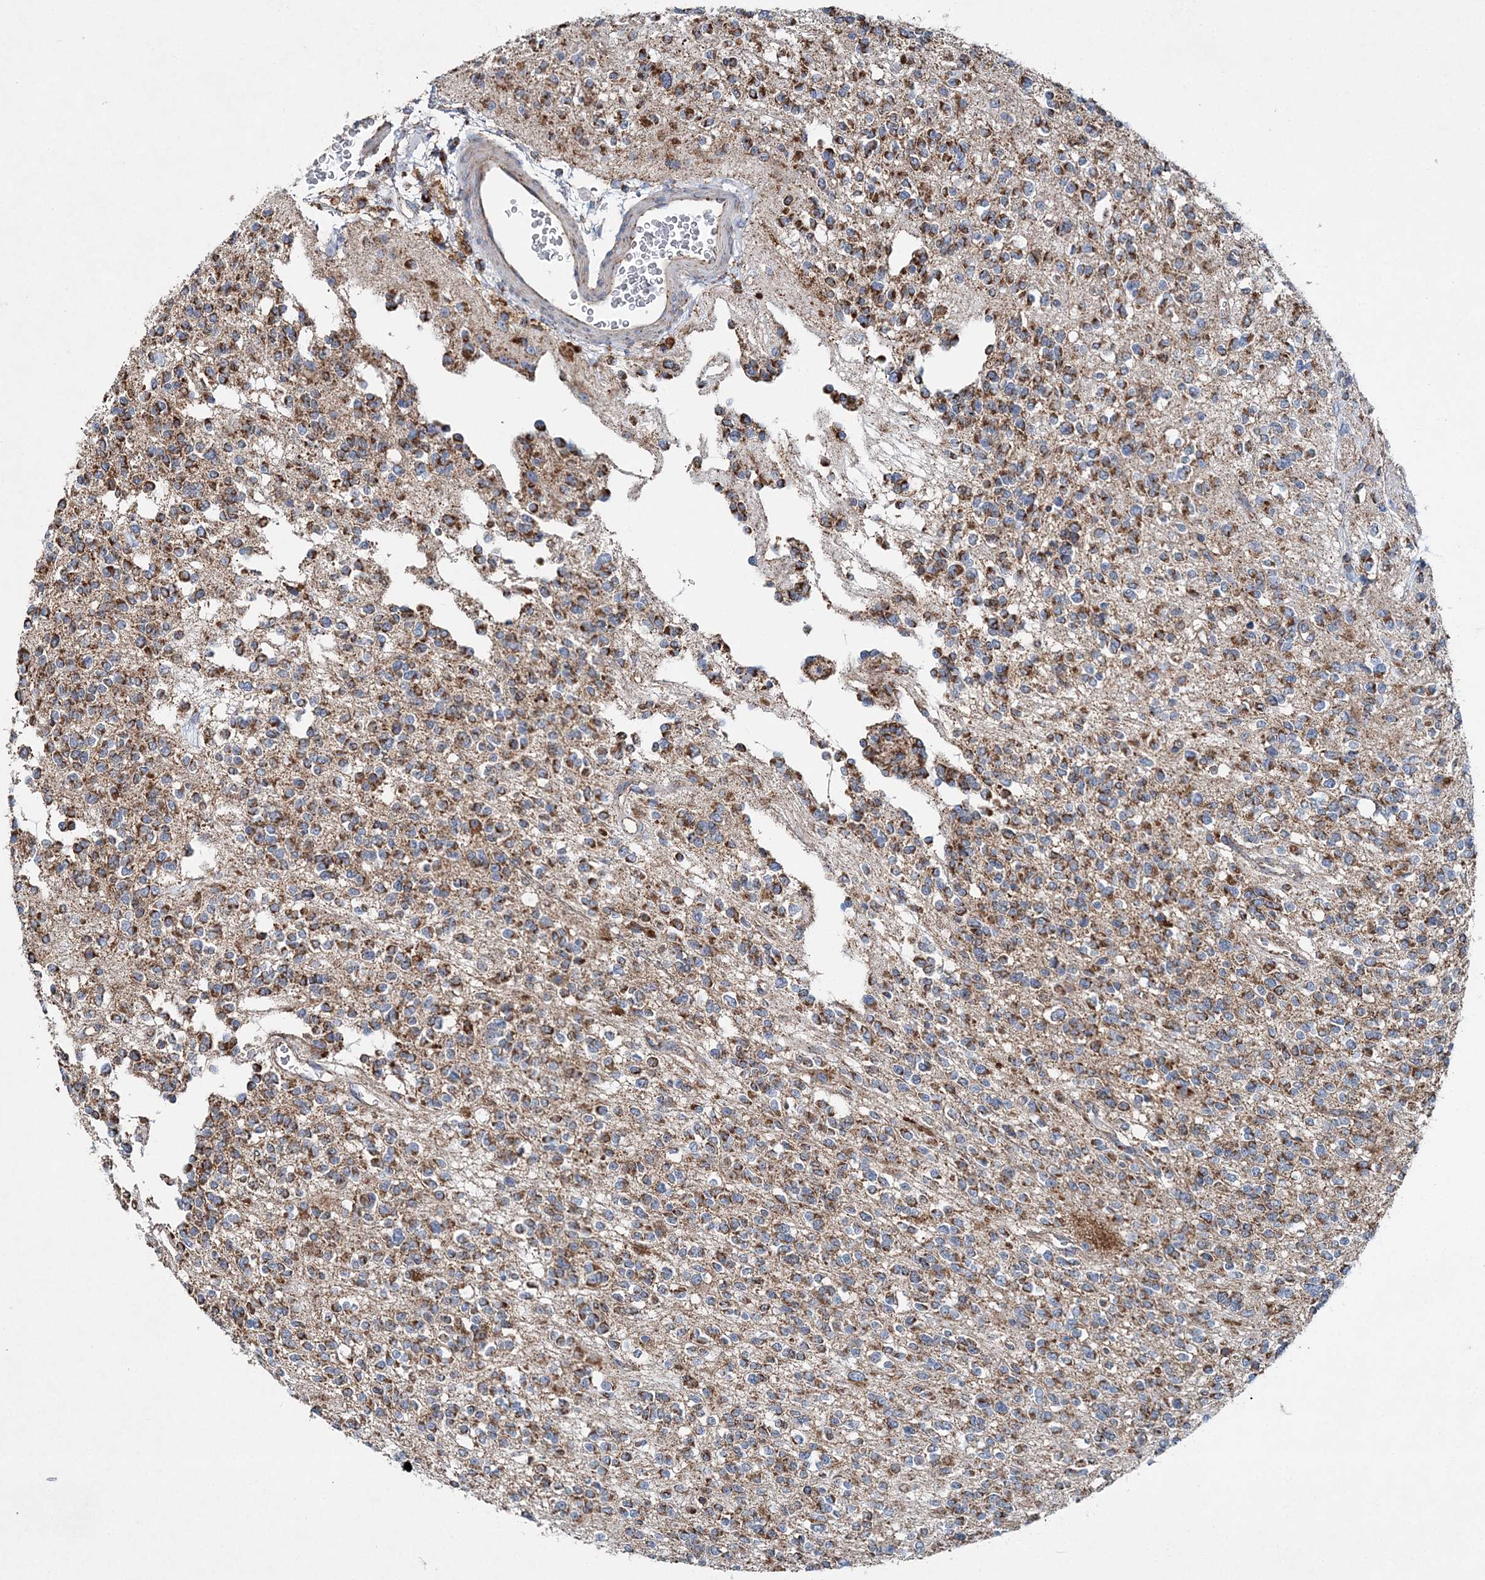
{"staining": {"intensity": "moderate", "quantity": ">75%", "location": "cytoplasmic/membranous"}, "tissue": "glioma", "cell_type": "Tumor cells", "image_type": "cancer", "snomed": [{"axis": "morphology", "description": "Glioma, malignant, High grade"}, {"axis": "topography", "description": "Brain"}], "caption": "An immunohistochemistry (IHC) histopathology image of tumor tissue is shown. Protein staining in brown labels moderate cytoplasmic/membranous positivity in glioma within tumor cells.", "gene": "SPAG16", "patient": {"sex": "male", "age": 34}}